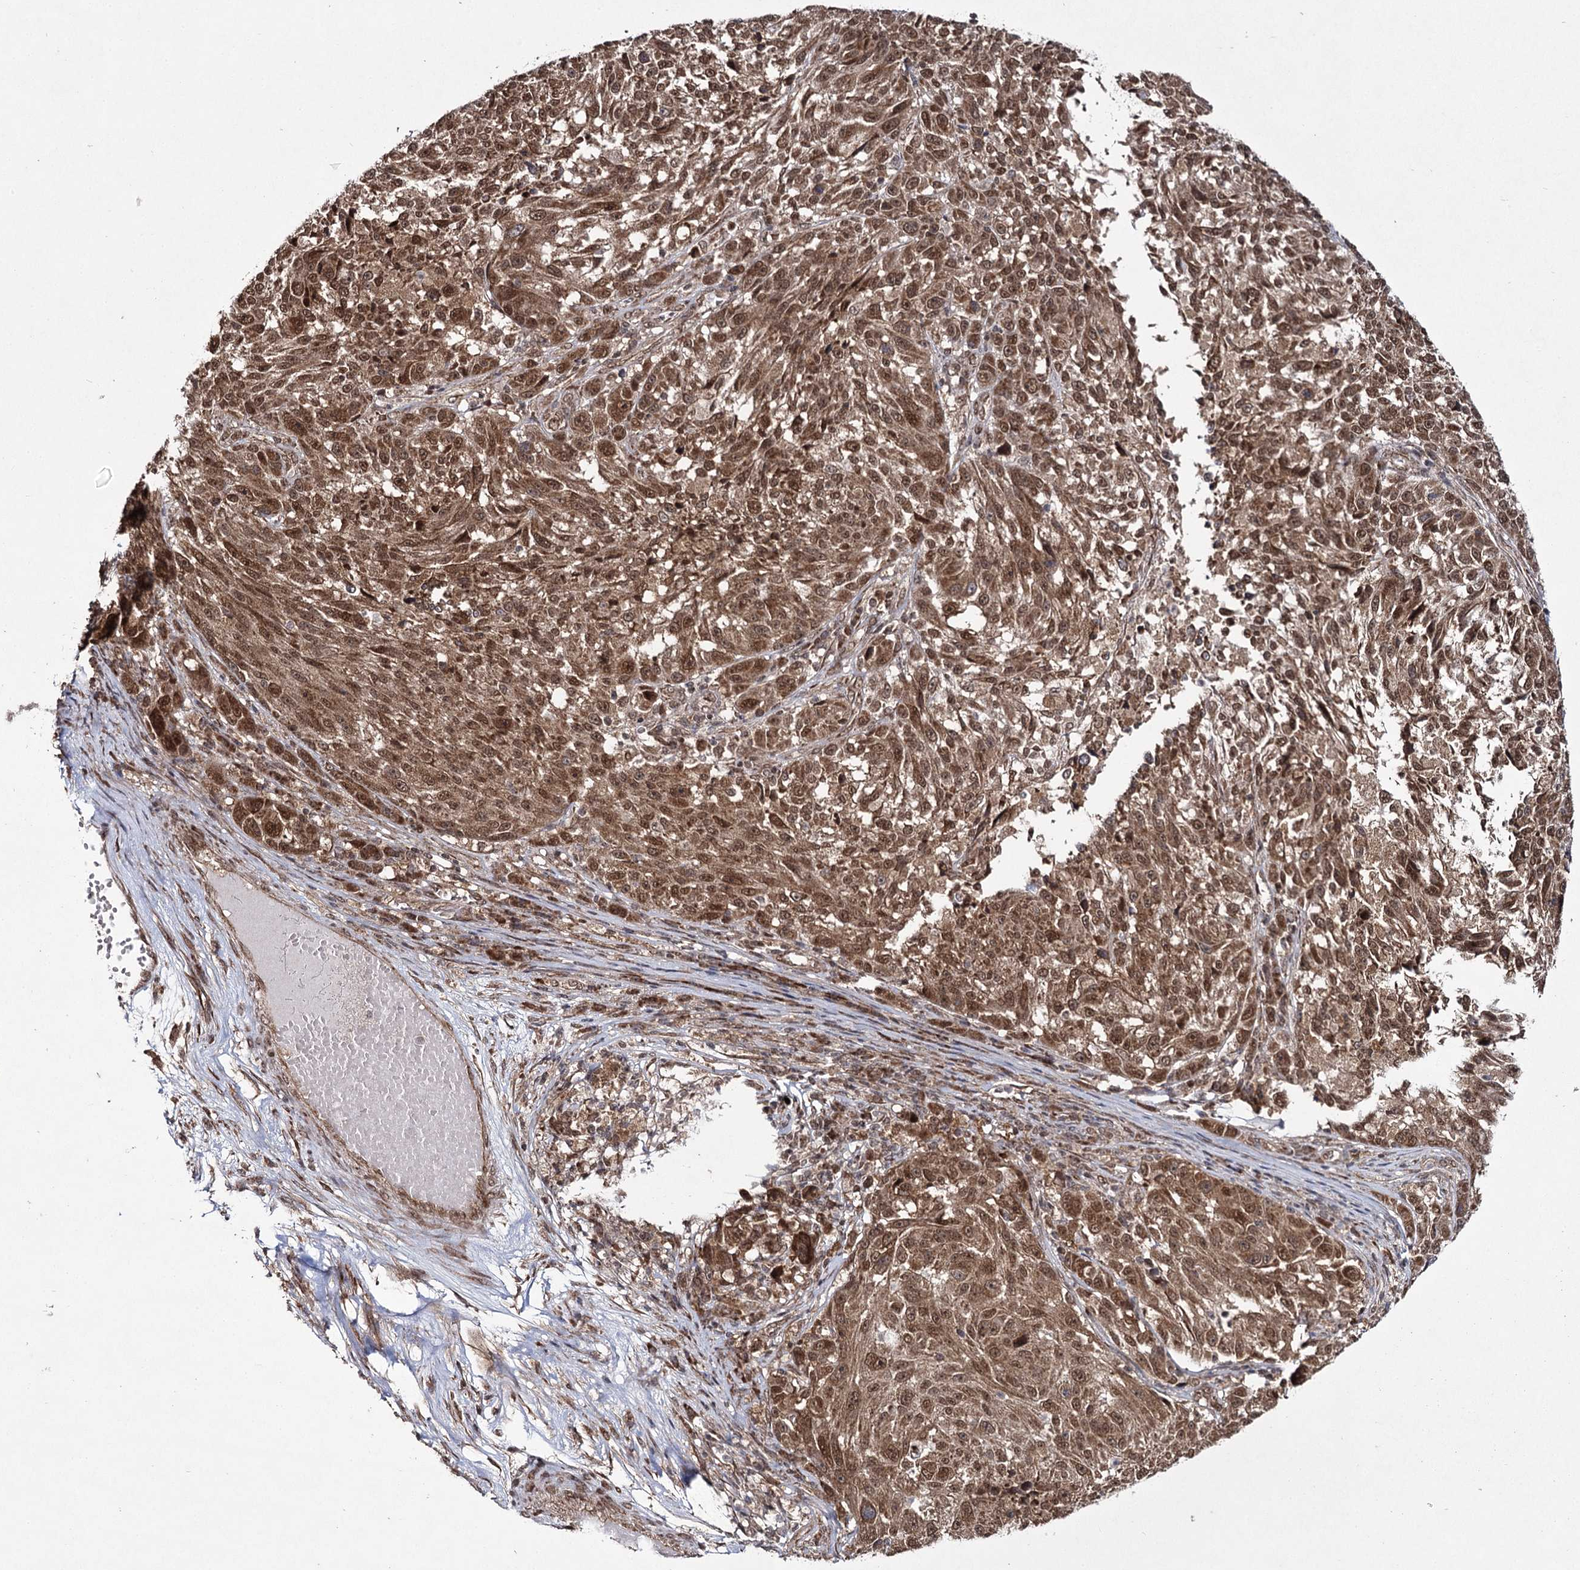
{"staining": {"intensity": "moderate", "quantity": ">75%", "location": "cytoplasmic/membranous,nuclear"}, "tissue": "melanoma", "cell_type": "Tumor cells", "image_type": "cancer", "snomed": [{"axis": "morphology", "description": "Malignant melanoma, NOS"}, {"axis": "topography", "description": "Skin"}], "caption": "Tumor cells reveal medium levels of moderate cytoplasmic/membranous and nuclear positivity in approximately >75% of cells in human melanoma. (DAB (3,3'-diaminobenzidine) = brown stain, brightfield microscopy at high magnification).", "gene": "TRNT1", "patient": {"sex": "male", "age": 53}}